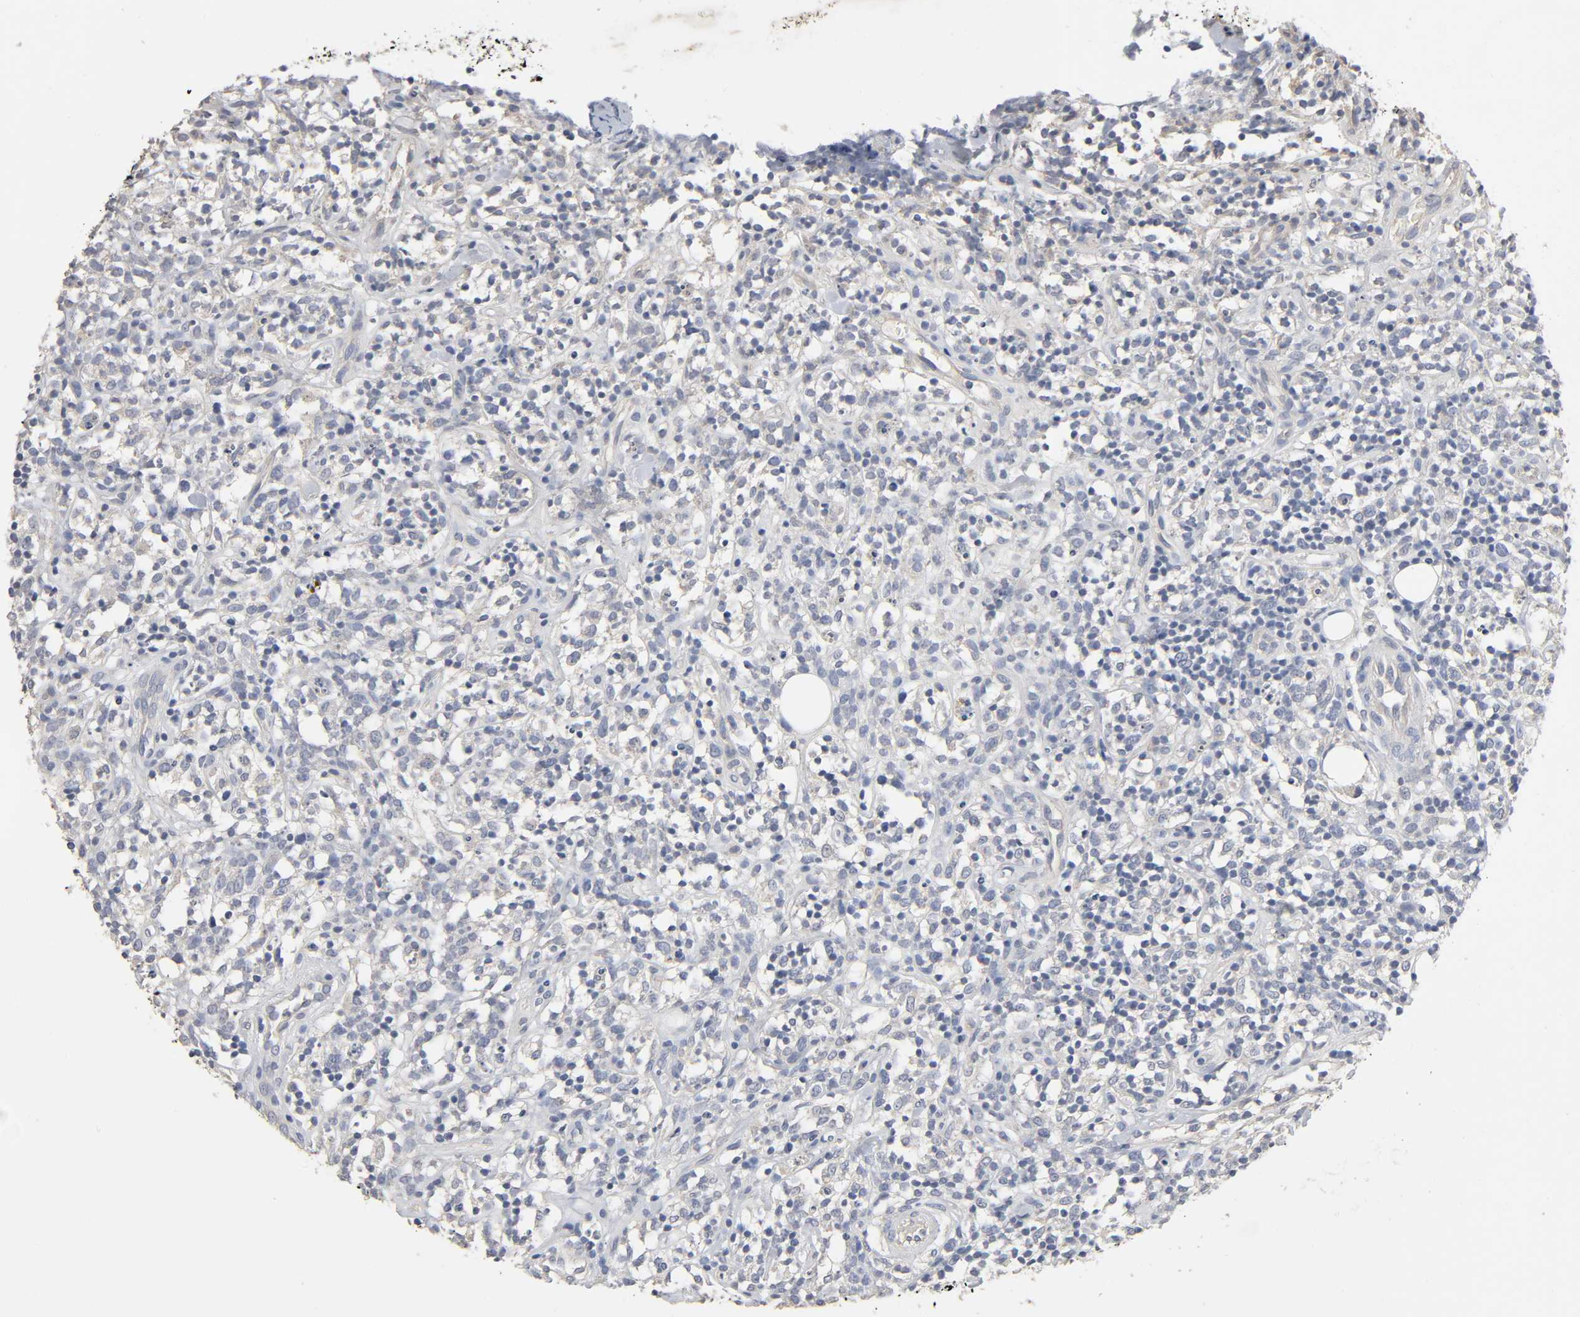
{"staining": {"intensity": "negative", "quantity": "none", "location": "none"}, "tissue": "lymphoma", "cell_type": "Tumor cells", "image_type": "cancer", "snomed": [{"axis": "morphology", "description": "Malignant lymphoma, non-Hodgkin's type, High grade"}, {"axis": "topography", "description": "Lymph node"}], "caption": "Tumor cells are negative for protein expression in human lymphoma.", "gene": "SLC10A2", "patient": {"sex": "female", "age": 73}}